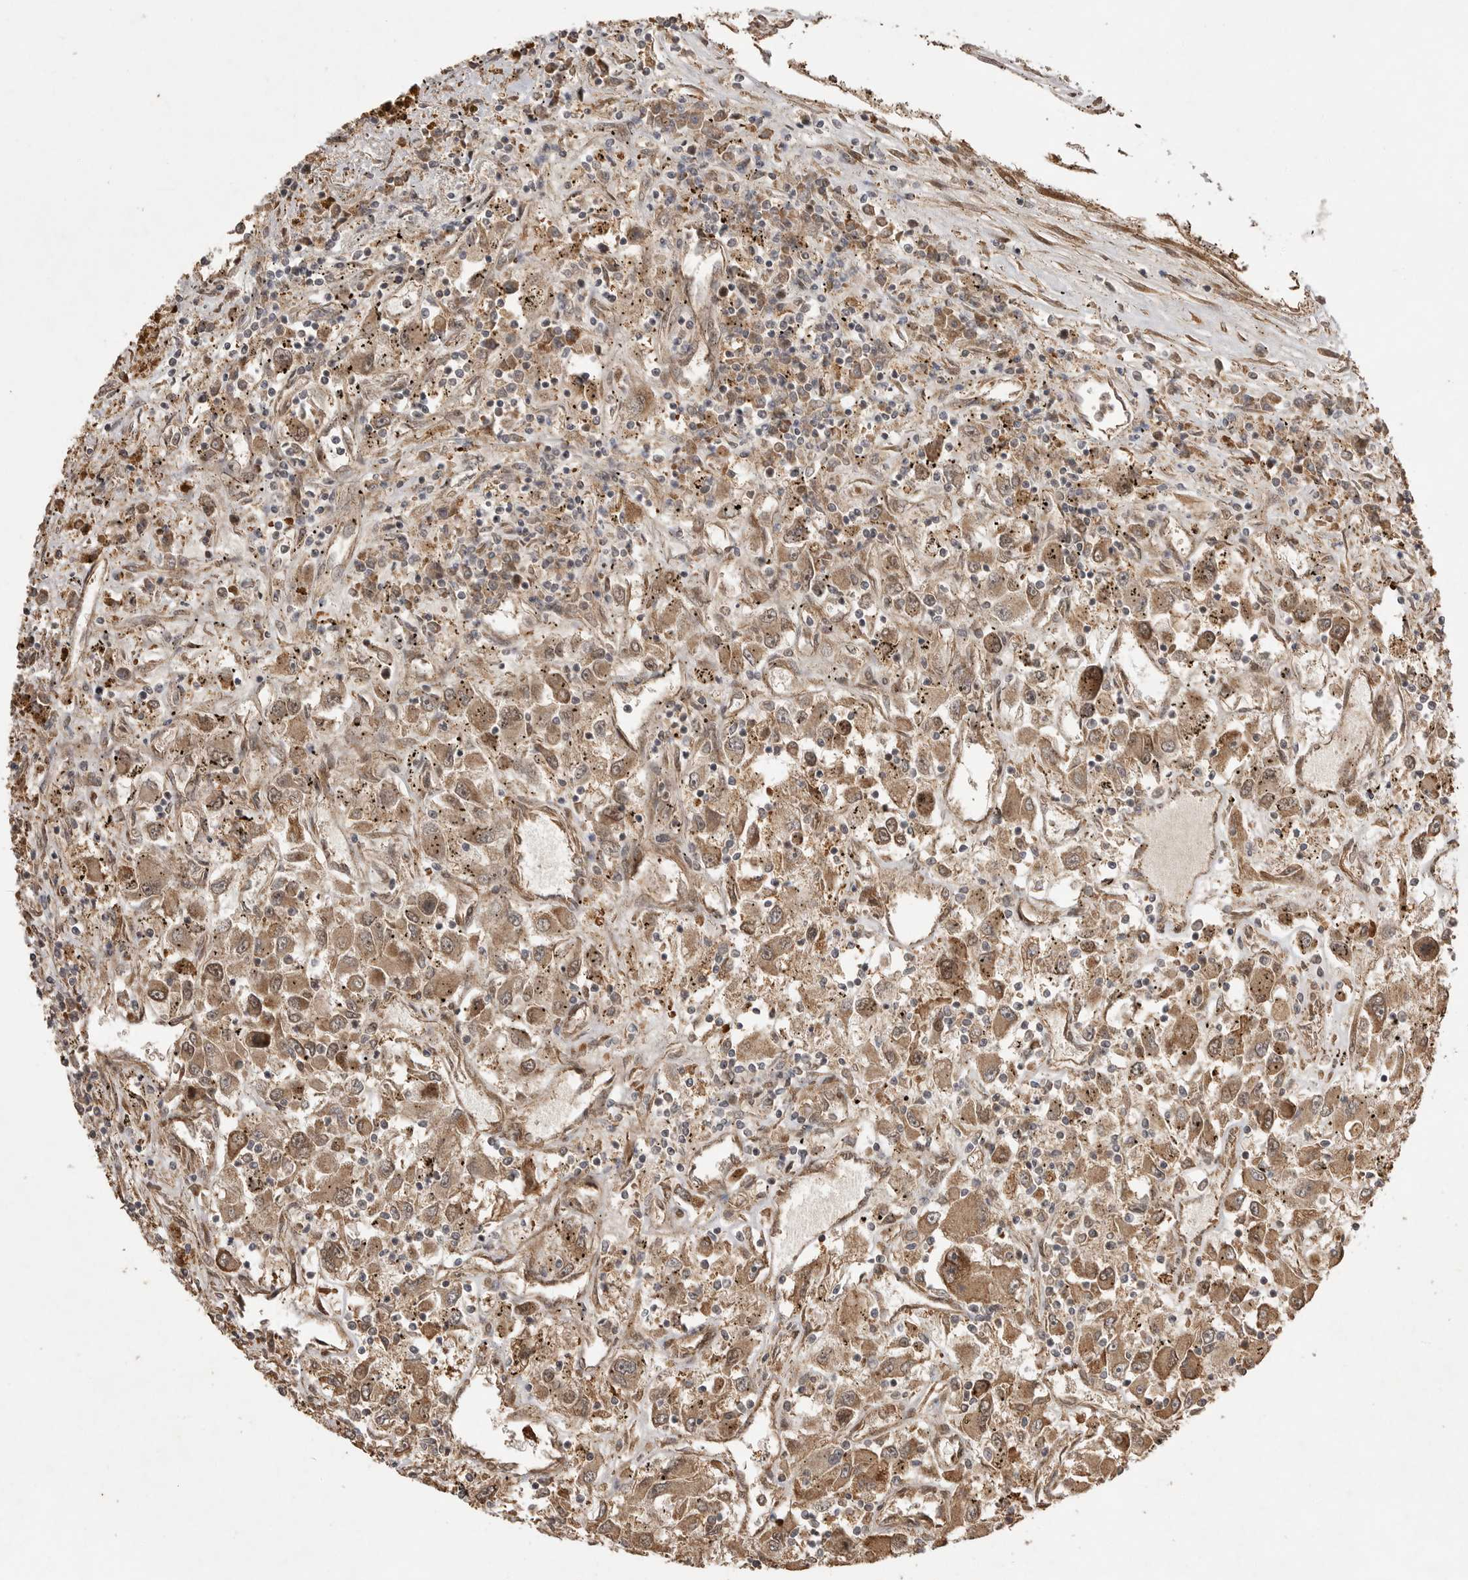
{"staining": {"intensity": "moderate", "quantity": ">75%", "location": "cytoplasmic/membranous"}, "tissue": "renal cancer", "cell_type": "Tumor cells", "image_type": "cancer", "snomed": [{"axis": "morphology", "description": "Adenocarcinoma, NOS"}, {"axis": "topography", "description": "Kidney"}], "caption": "Immunohistochemical staining of human renal cancer (adenocarcinoma) demonstrates medium levels of moderate cytoplasmic/membranous protein staining in approximately >75% of tumor cells.", "gene": "BOC", "patient": {"sex": "female", "age": 52}}